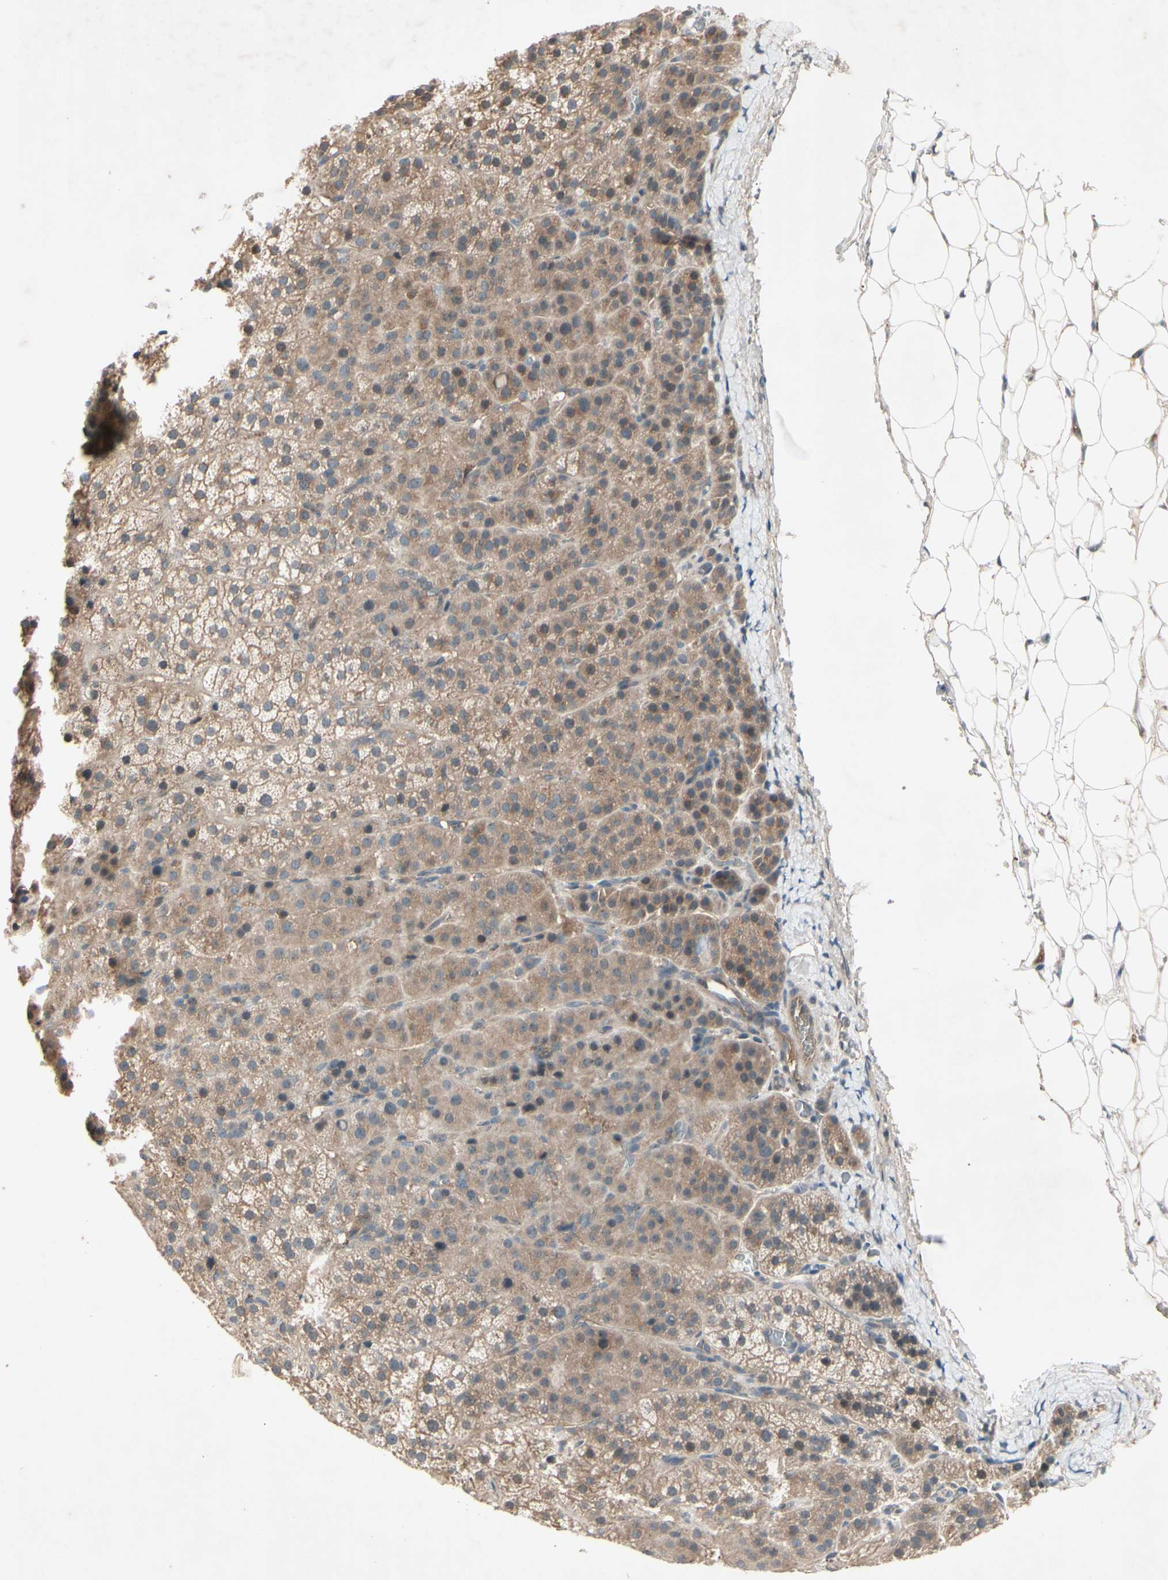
{"staining": {"intensity": "moderate", "quantity": ">75%", "location": "cytoplasmic/membranous"}, "tissue": "adrenal gland", "cell_type": "Glandular cells", "image_type": "normal", "snomed": [{"axis": "morphology", "description": "Normal tissue, NOS"}, {"axis": "topography", "description": "Adrenal gland"}], "caption": "A histopathology image of adrenal gland stained for a protein shows moderate cytoplasmic/membranous brown staining in glandular cells. (Brightfield microscopy of DAB IHC at high magnification).", "gene": "NSF", "patient": {"sex": "female", "age": 57}}